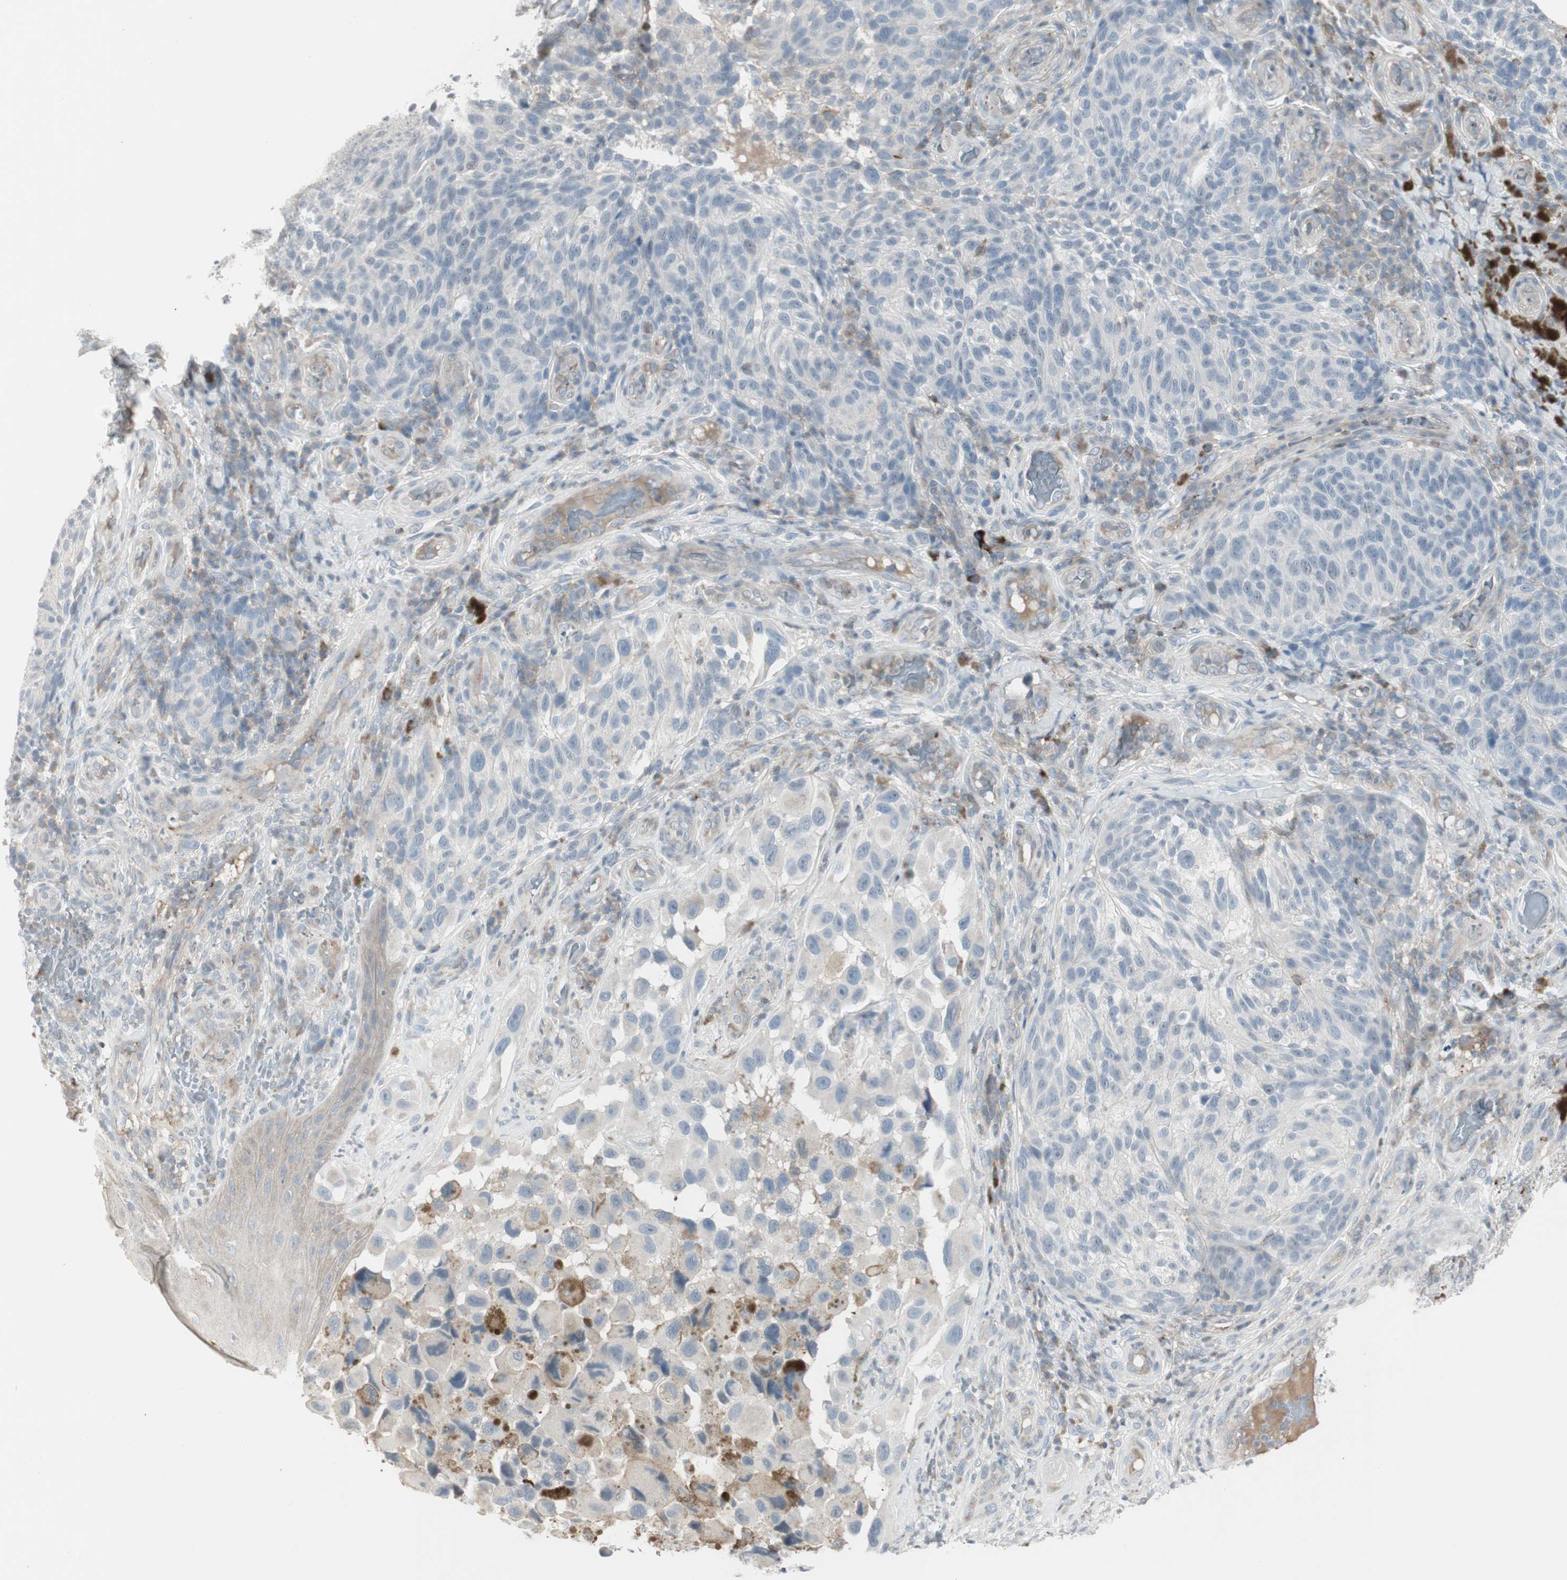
{"staining": {"intensity": "negative", "quantity": "none", "location": "none"}, "tissue": "melanoma", "cell_type": "Tumor cells", "image_type": "cancer", "snomed": [{"axis": "morphology", "description": "Malignant melanoma, NOS"}, {"axis": "topography", "description": "Skin"}], "caption": "Malignant melanoma was stained to show a protein in brown. There is no significant expression in tumor cells. (DAB (3,3'-diaminobenzidine) immunohistochemistry, high magnification).", "gene": "MAP4K4", "patient": {"sex": "female", "age": 73}}